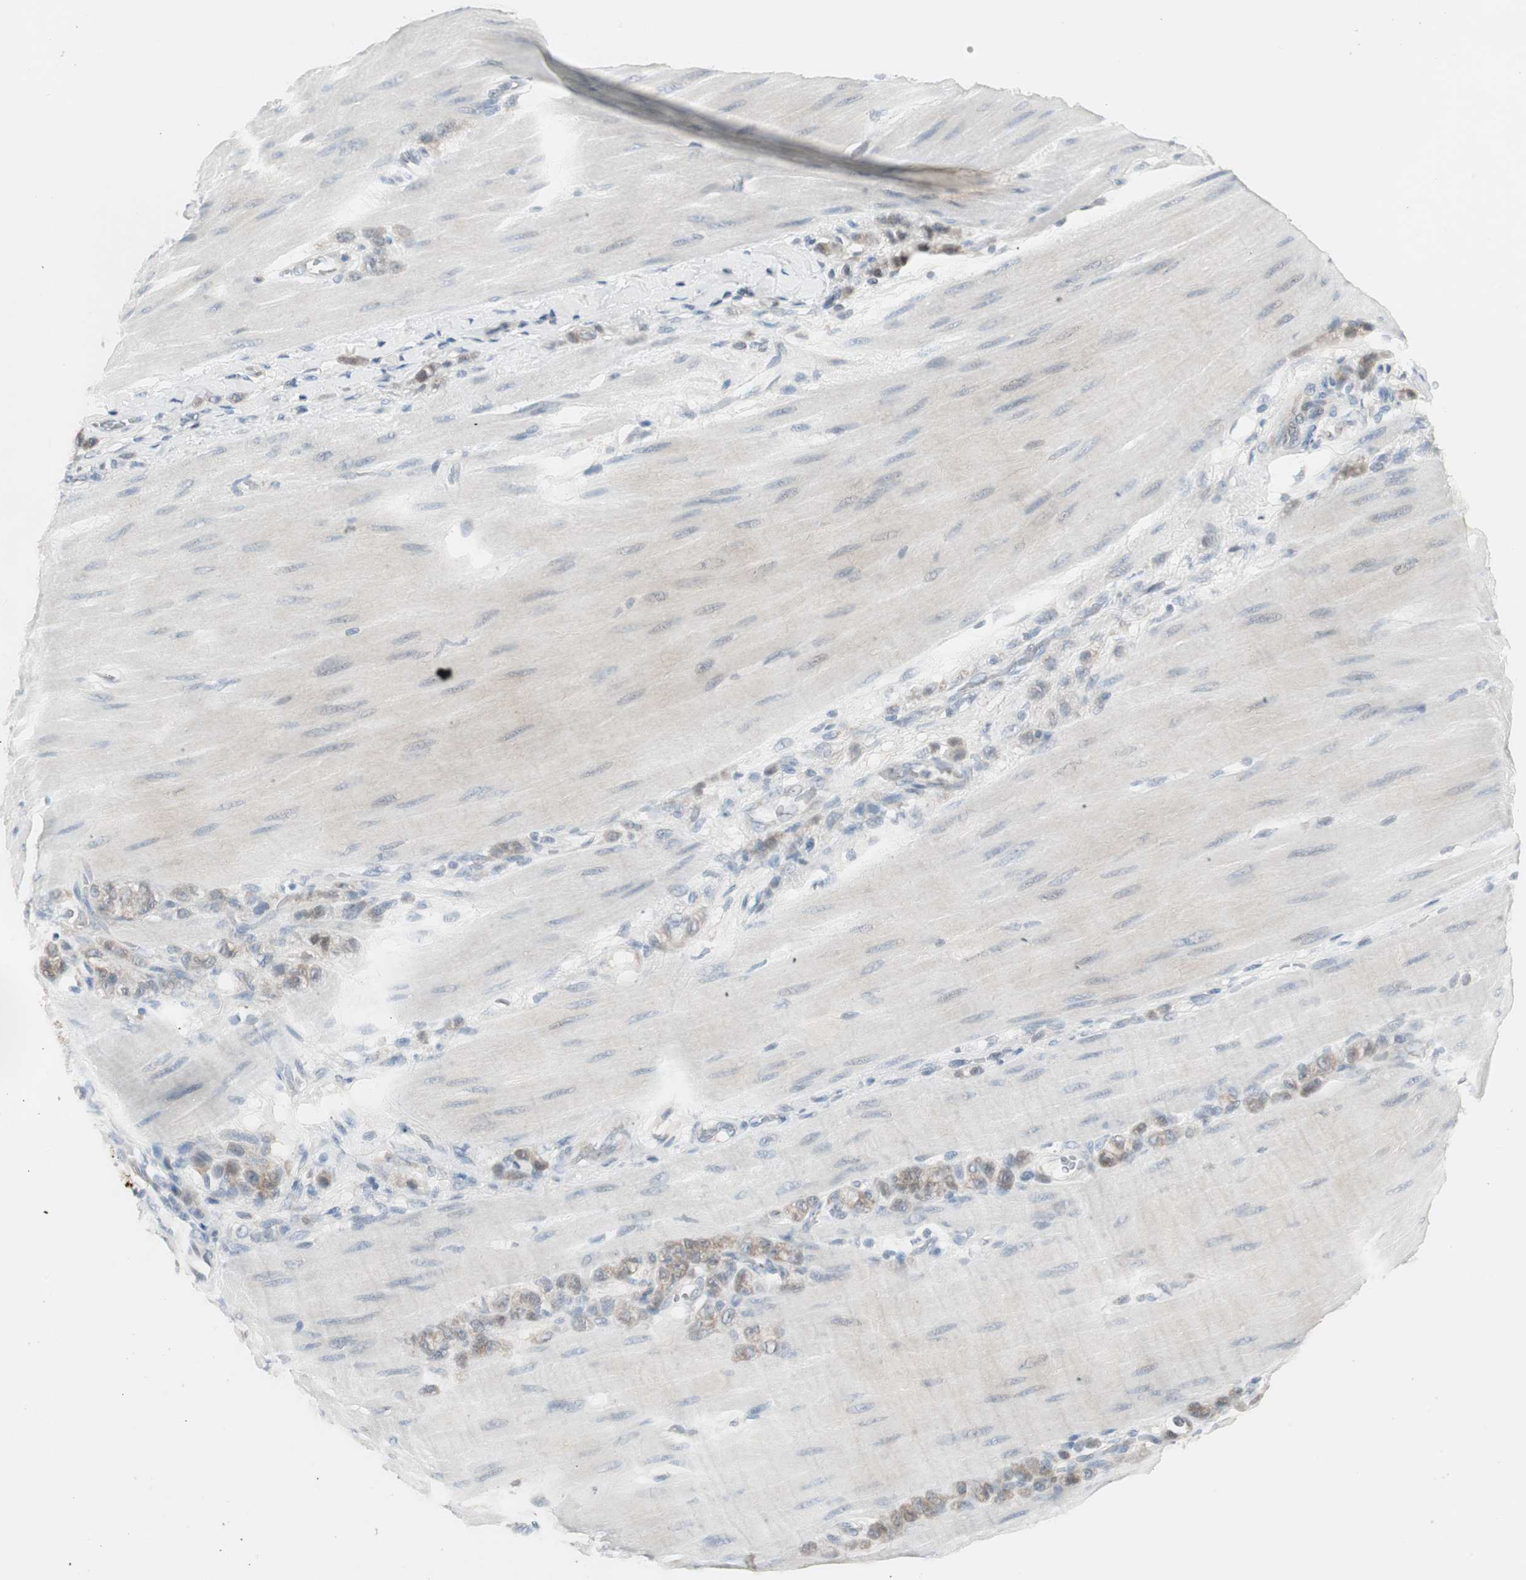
{"staining": {"intensity": "moderate", "quantity": "25%-75%", "location": "cytoplasmic/membranous"}, "tissue": "stomach cancer", "cell_type": "Tumor cells", "image_type": "cancer", "snomed": [{"axis": "morphology", "description": "Adenocarcinoma, NOS"}, {"axis": "topography", "description": "Stomach"}], "caption": "The micrograph demonstrates staining of stomach cancer (adenocarcinoma), revealing moderate cytoplasmic/membranous protein staining (brown color) within tumor cells. The staining was performed using DAB (3,3'-diaminobenzidine), with brown indicating positive protein expression. Nuclei are stained blue with hematoxylin.", "gene": "PDZK1", "patient": {"sex": "male", "age": 82}}